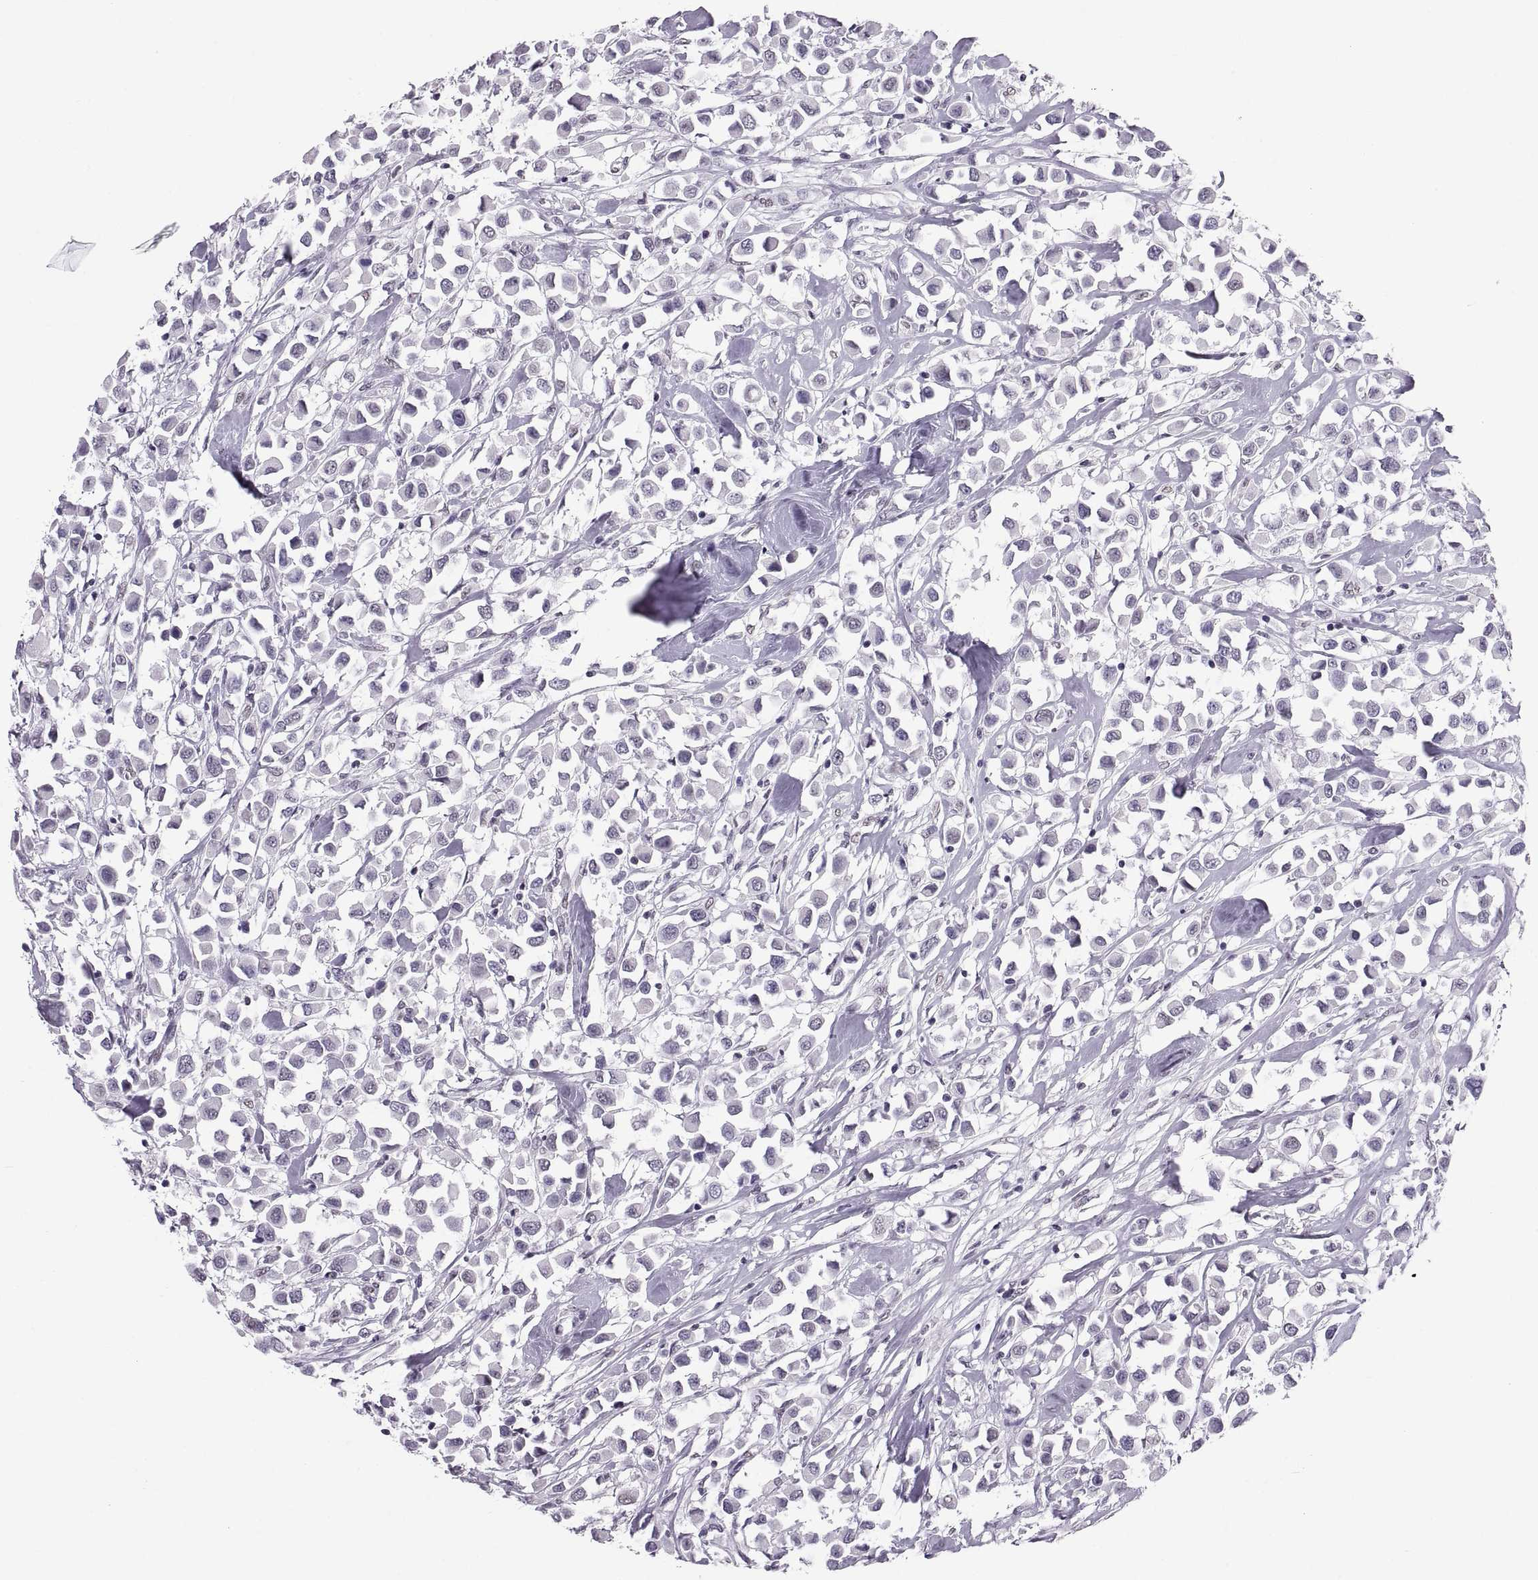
{"staining": {"intensity": "negative", "quantity": "none", "location": "none"}, "tissue": "breast cancer", "cell_type": "Tumor cells", "image_type": "cancer", "snomed": [{"axis": "morphology", "description": "Duct carcinoma"}, {"axis": "topography", "description": "Breast"}], "caption": "The IHC image has no significant positivity in tumor cells of breast cancer tissue.", "gene": "CARTPT", "patient": {"sex": "female", "age": 61}}